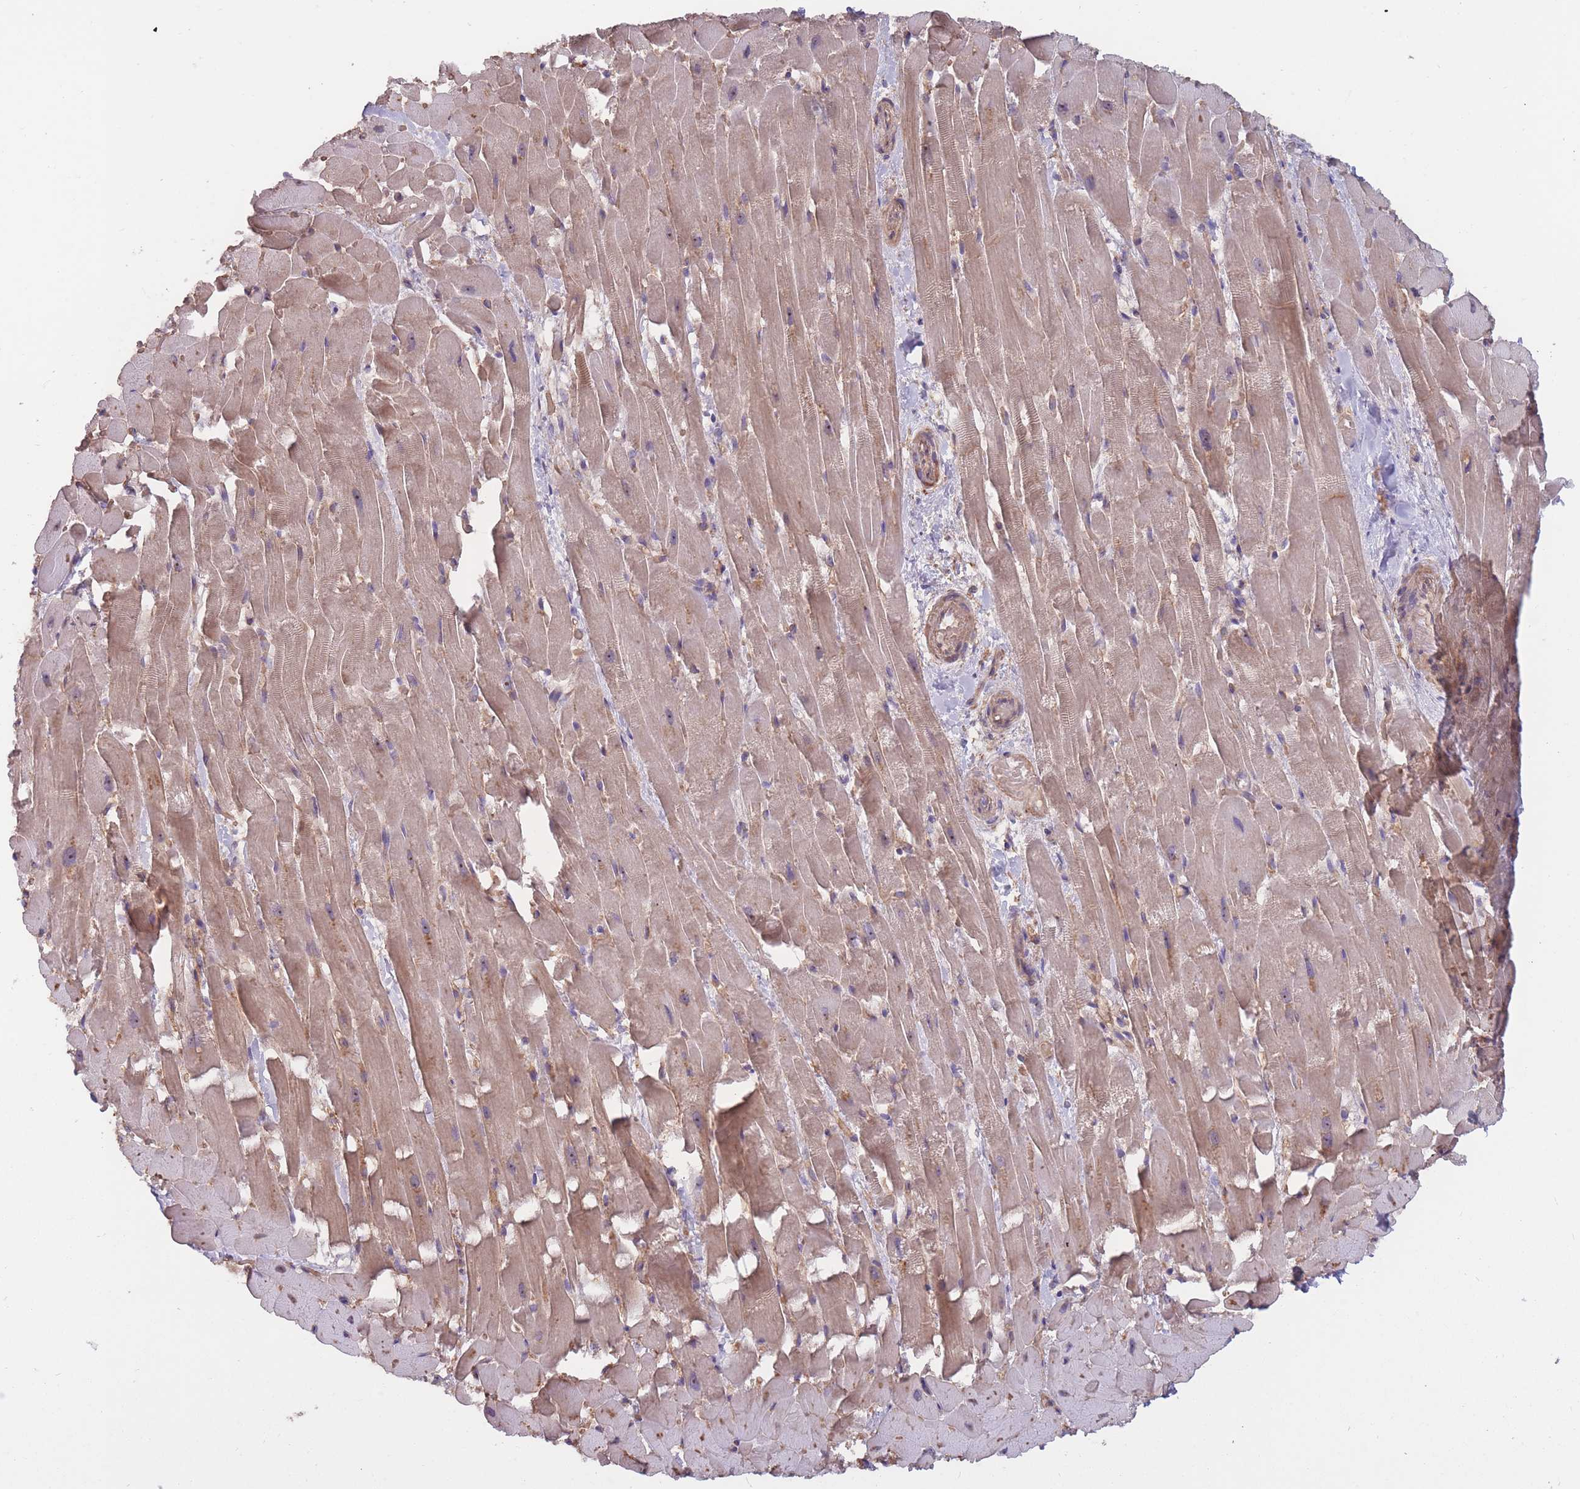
{"staining": {"intensity": "weak", "quantity": ">75%", "location": "cytoplasmic/membranous"}, "tissue": "heart muscle", "cell_type": "Cardiomyocytes", "image_type": "normal", "snomed": [{"axis": "morphology", "description": "Normal tissue, NOS"}, {"axis": "topography", "description": "Heart"}], "caption": "This image shows unremarkable heart muscle stained with IHC to label a protein in brown. The cytoplasmic/membranous of cardiomyocytes show weak positivity for the protein. Nuclei are counter-stained blue.", "gene": "KIAA1755", "patient": {"sex": "male", "age": 37}}